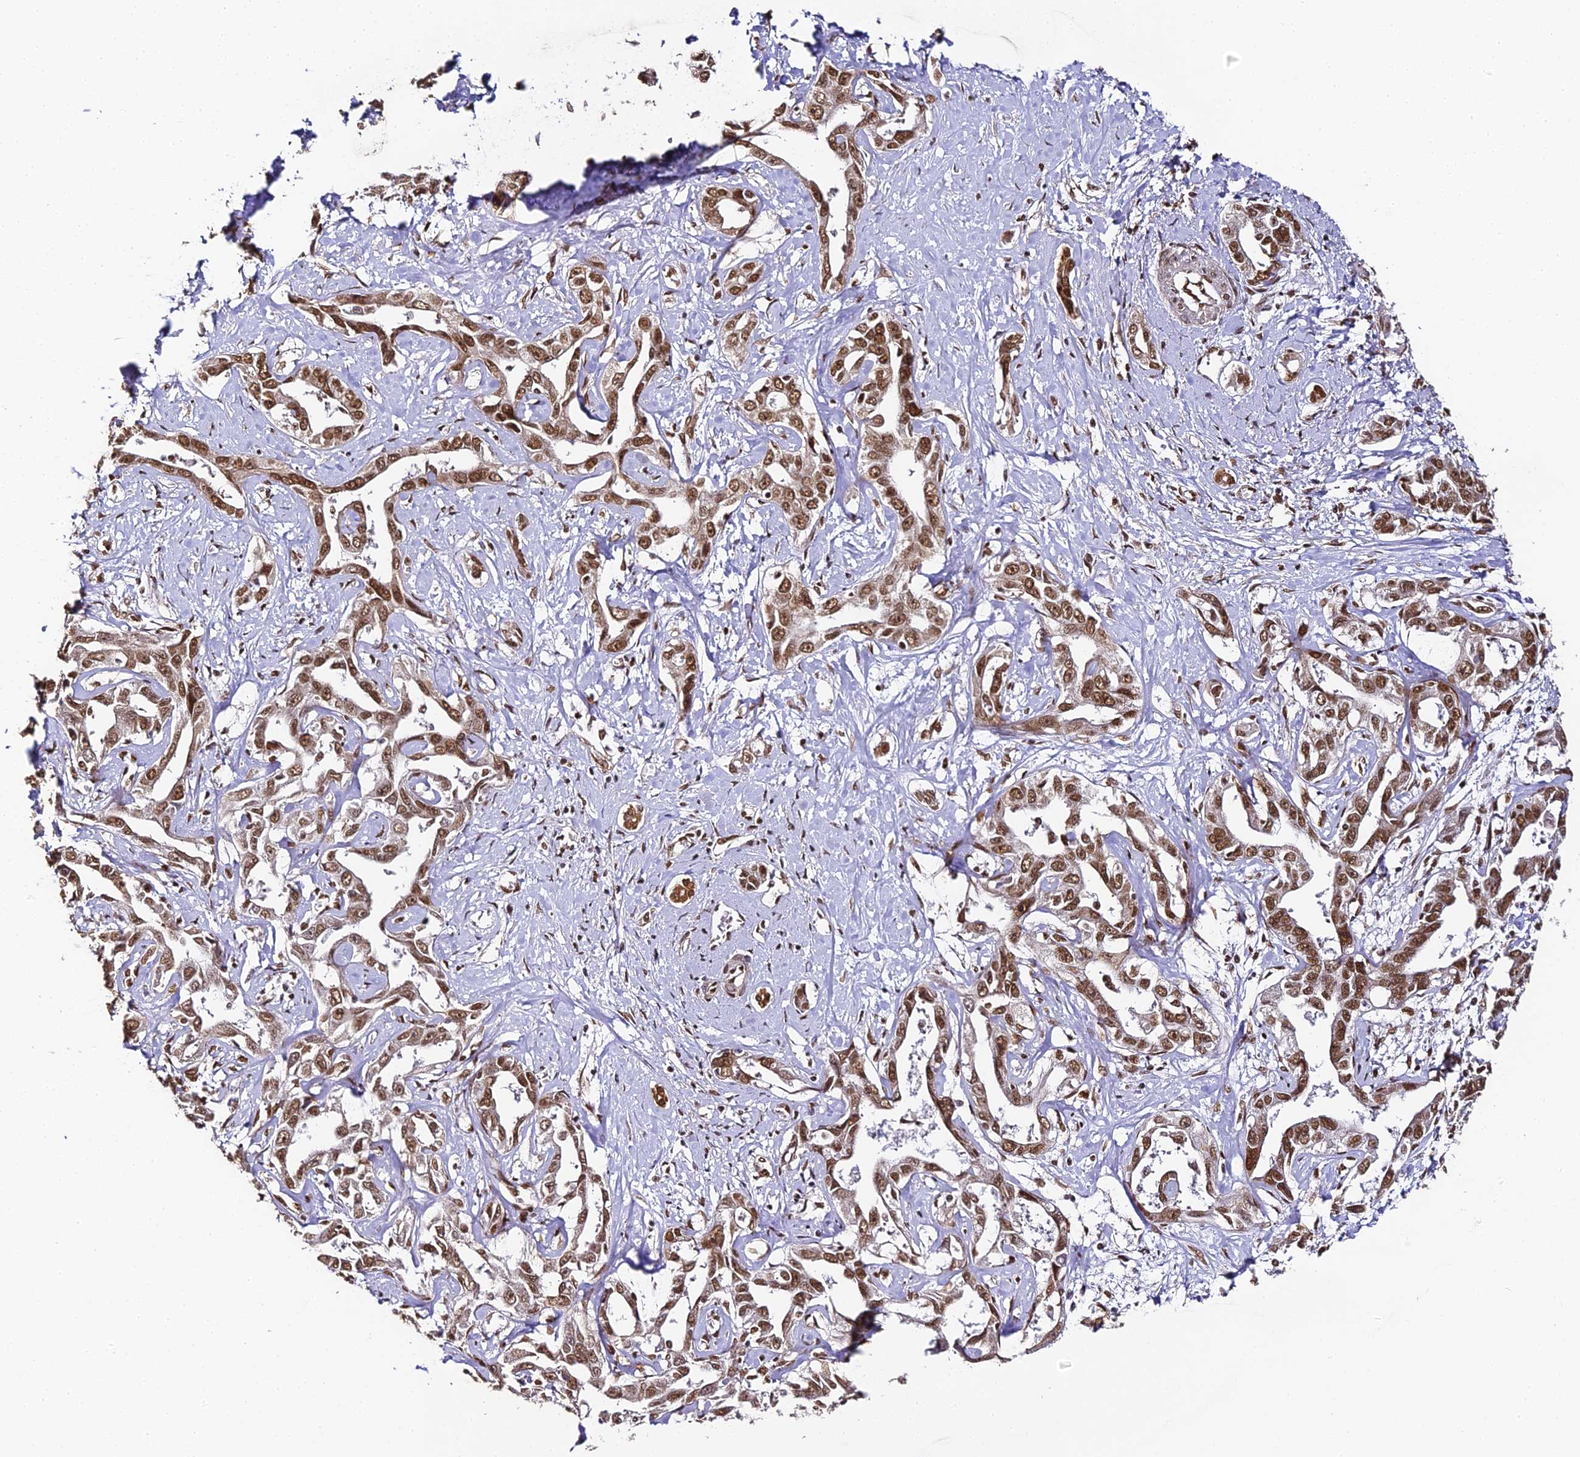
{"staining": {"intensity": "moderate", "quantity": ">75%", "location": "nuclear"}, "tissue": "liver cancer", "cell_type": "Tumor cells", "image_type": "cancer", "snomed": [{"axis": "morphology", "description": "Cholangiocarcinoma"}, {"axis": "topography", "description": "Liver"}], "caption": "Approximately >75% of tumor cells in human liver cancer display moderate nuclear protein expression as visualized by brown immunohistochemical staining.", "gene": "HNRNPA1", "patient": {"sex": "male", "age": 59}}